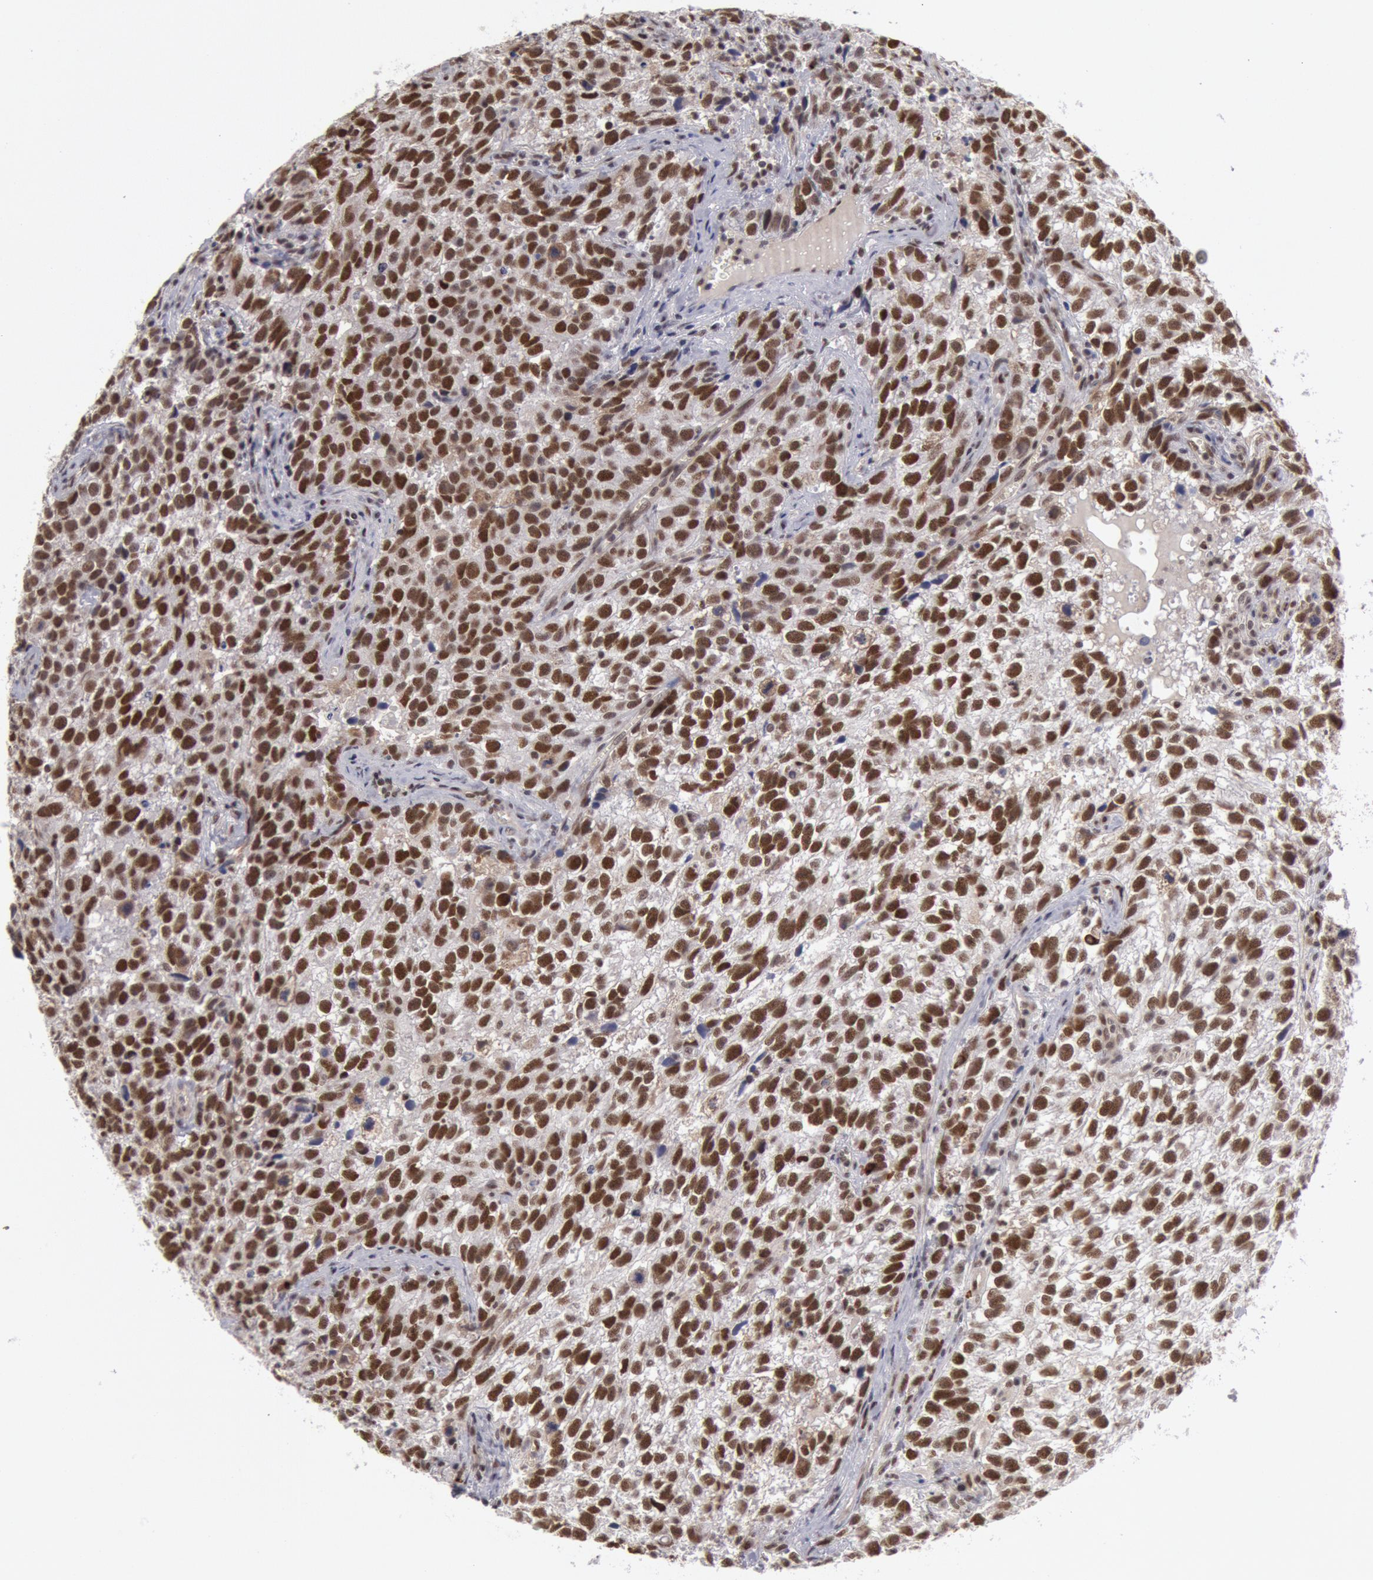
{"staining": {"intensity": "moderate", "quantity": ">75%", "location": "nuclear"}, "tissue": "testis cancer", "cell_type": "Tumor cells", "image_type": "cancer", "snomed": [{"axis": "morphology", "description": "Seminoma, NOS"}, {"axis": "topography", "description": "Testis"}], "caption": "A brown stain labels moderate nuclear positivity of a protein in seminoma (testis) tumor cells.", "gene": "PPP4R3B", "patient": {"sex": "male", "age": 38}}